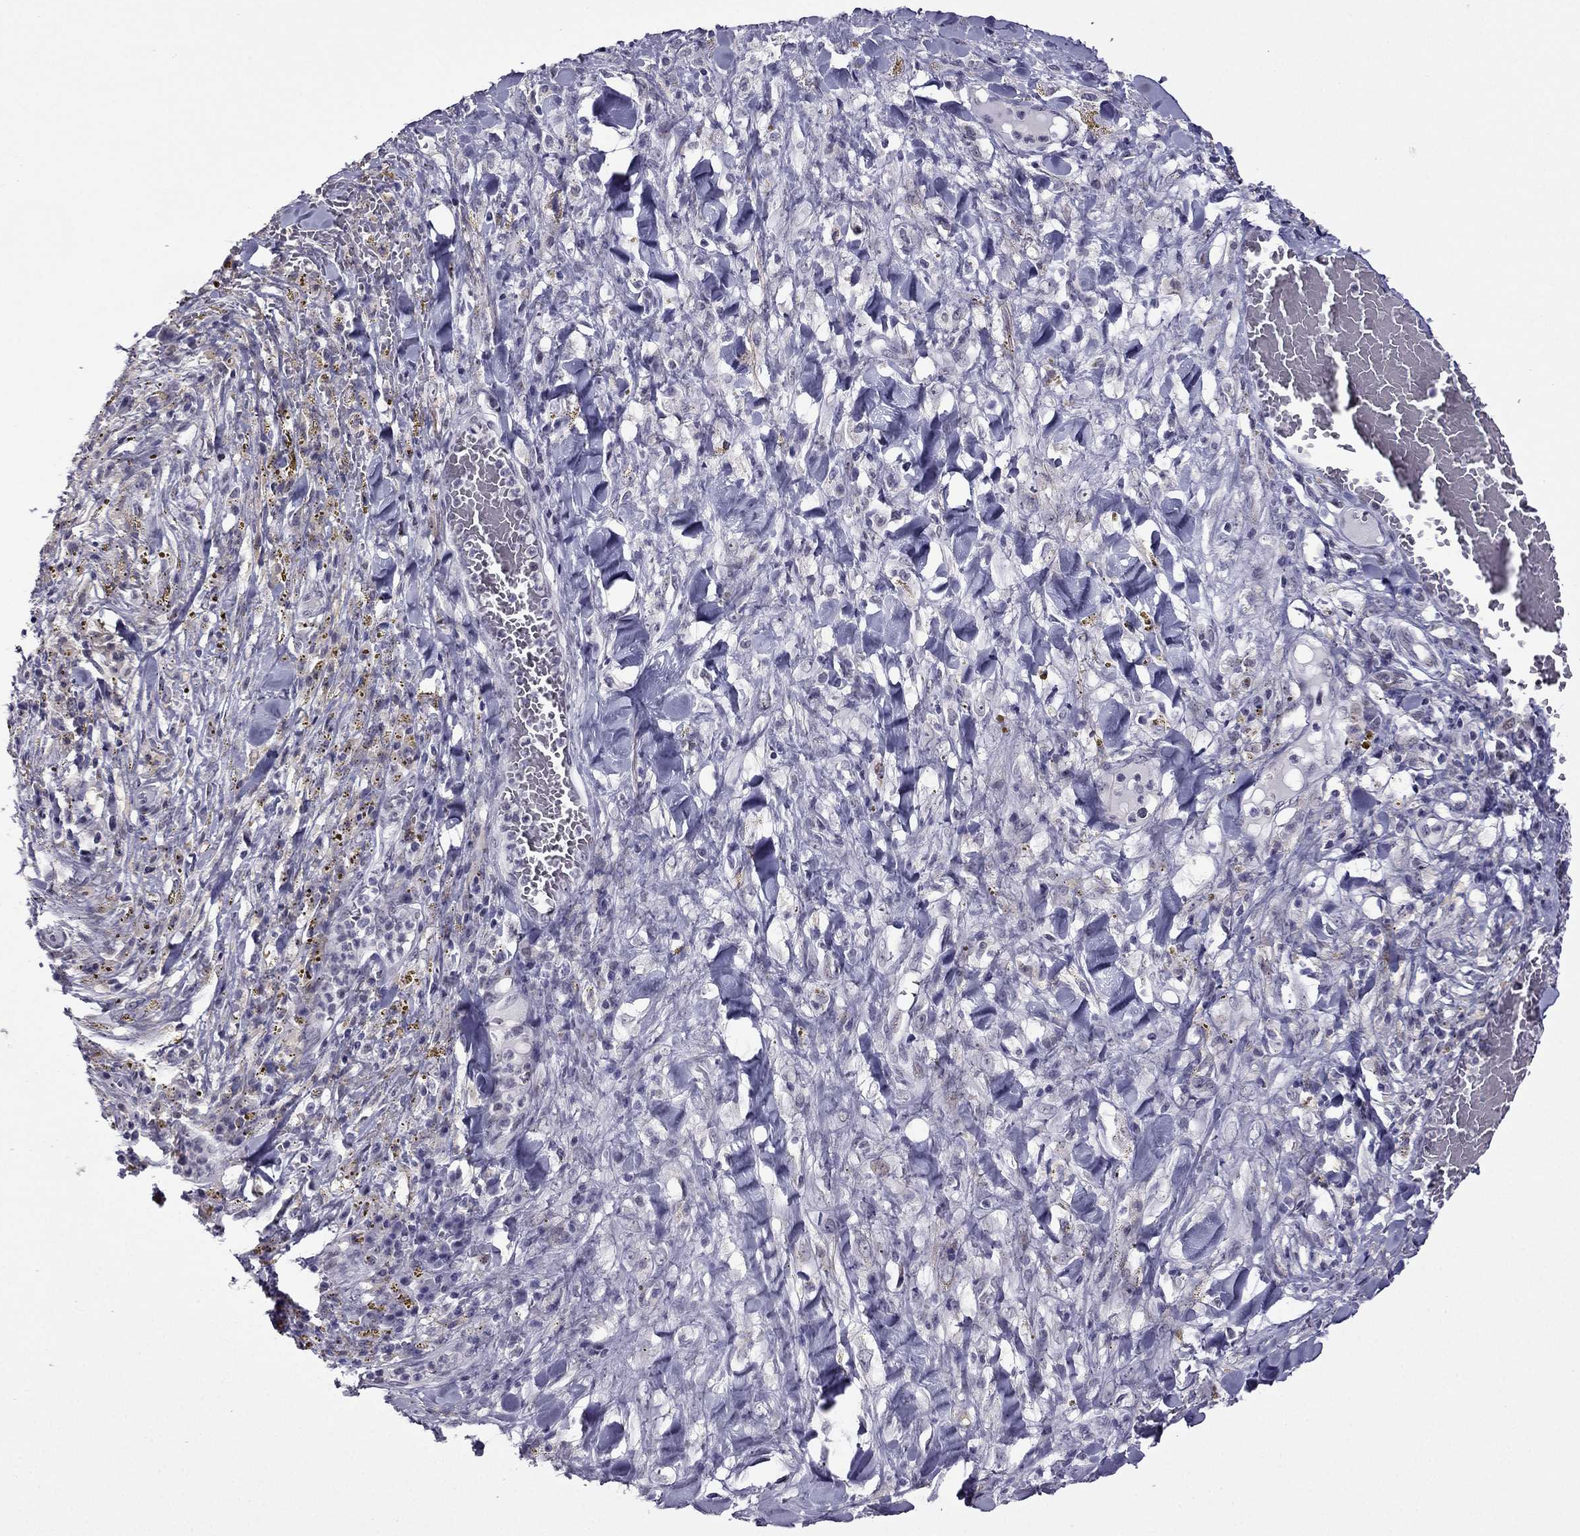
{"staining": {"intensity": "negative", "quantity": "none", "location": "none"}, "tissue": "melanoma", "cell_type": "Tumor cells", "image_type": "cancer", "snomed": [{"axis": "morphology", "description": "Malignant melanoma, NOS"}, {"axis": "topography", "description": "Skin"}], "caption": "Protein analysis of malignant melanoma demonstrates no significant expression in tumor cells.", "gene": "MYLK3", "patient": {"sex": "female", "age": 91}}